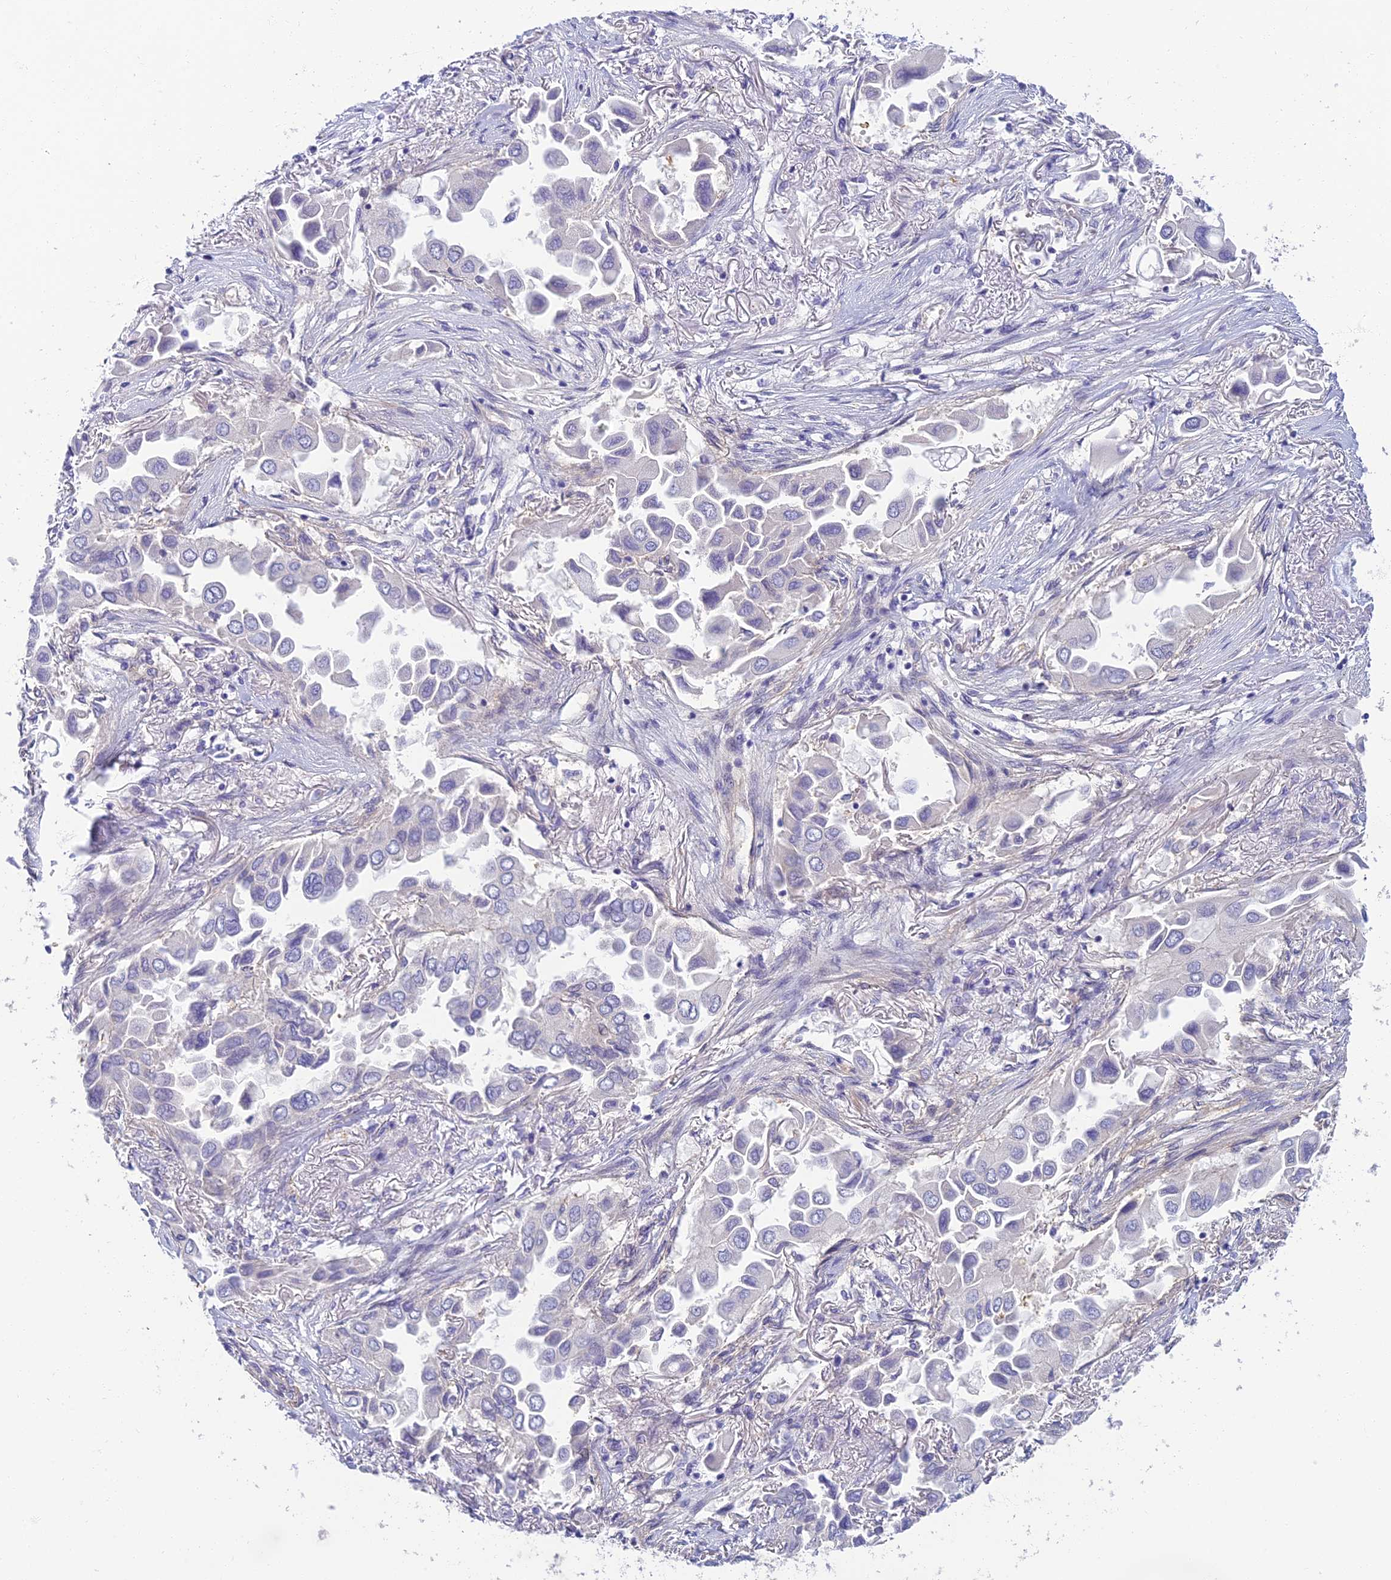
{"staining": {"intensity": "negative", "quantity": "none", "location": "none"}, "tissue": "lung cancer", "cell_type": "Tumor cells", "image_type": "cancer", "snomed": [{"axis": "morphology", "description": "Adenocarcinoma, NOS"}, {"axis": "topography", "description": "Lung"}], "caption": "Tumor cells are negative for protein expression in human lung cancer.", "gene": "NEURL1", "patient": {"sex": "female", "age": 76}}